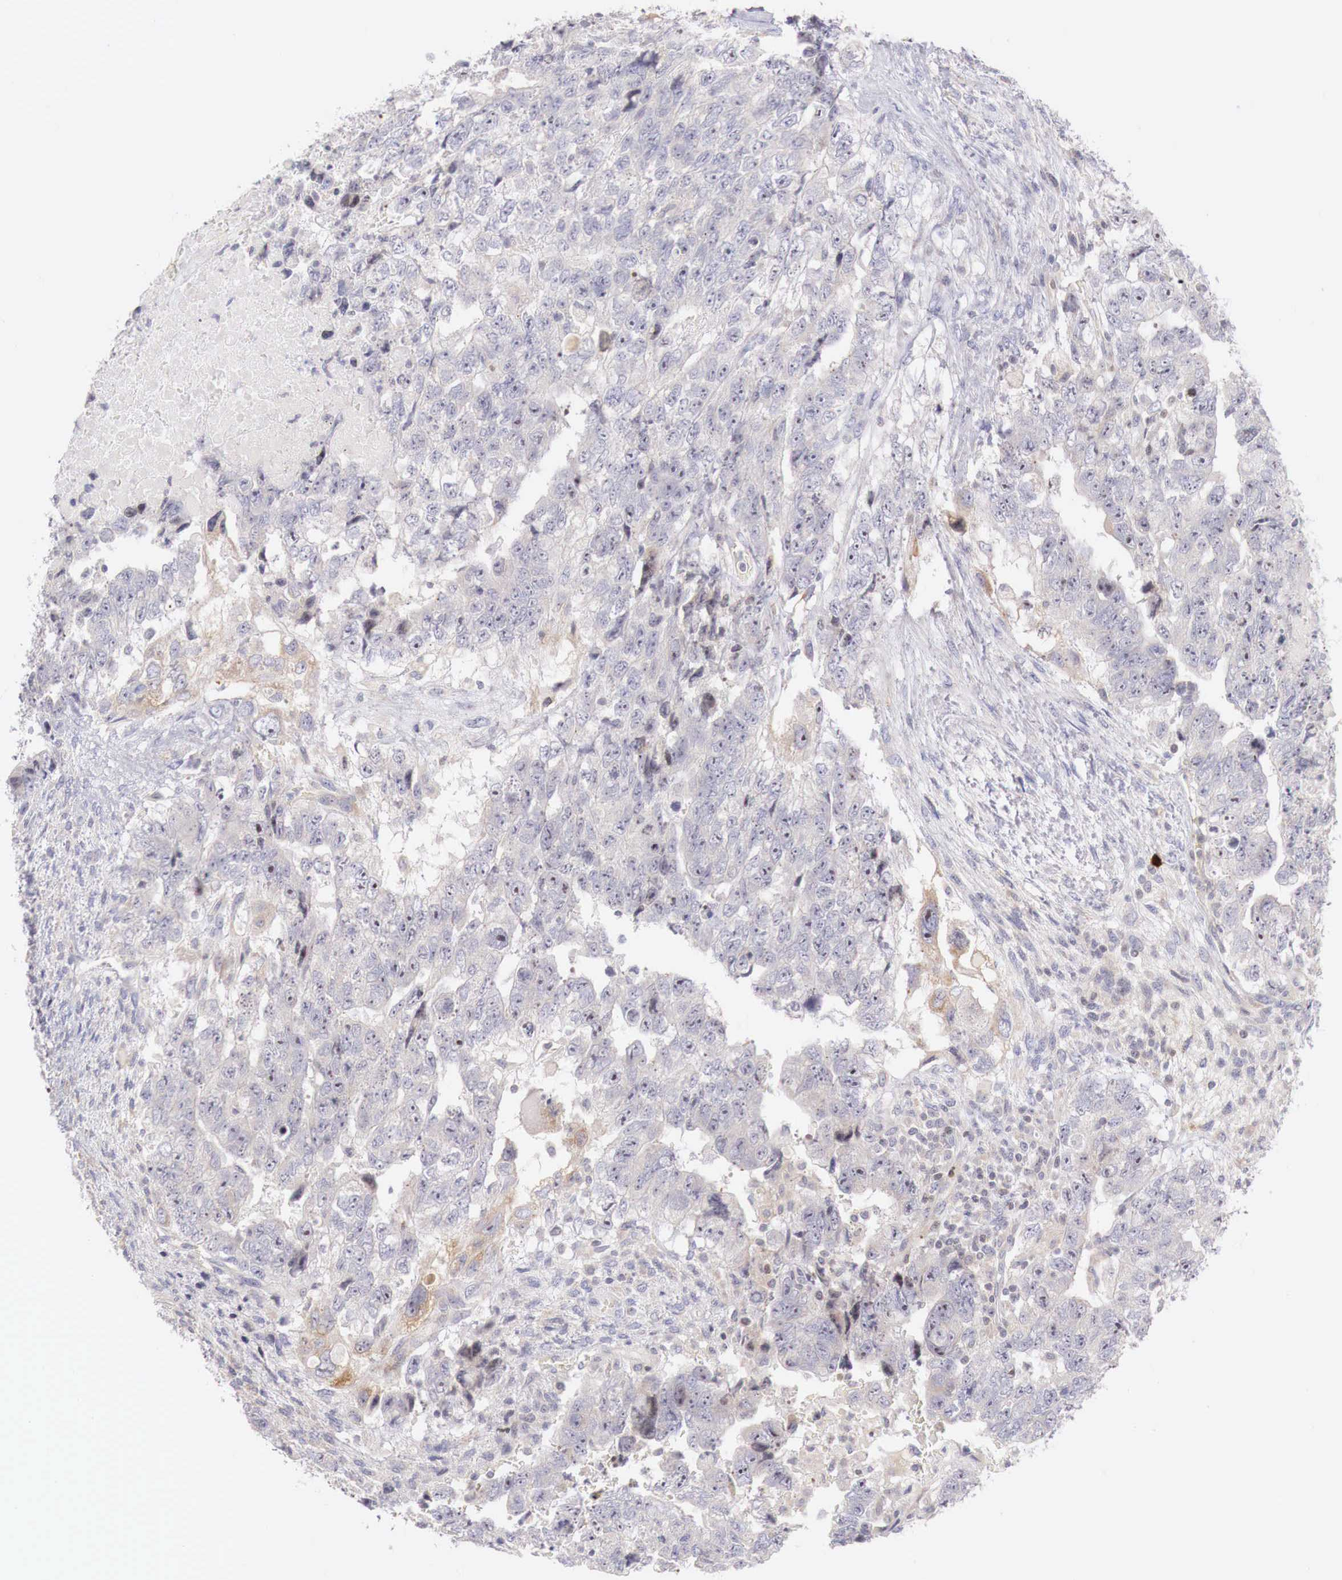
{"staining": {"intensity": "negative", "quantity": "none", "location": "none"}, "tissue": "testis cancer", "cell_type": "Tumor cells", "image_type": "cancer", "snomed": [{"axis": "morphology", "description": "Carcinoma, Embryonal, NOS"}, {"axis": "topography", "description": "Testis"}], "caption": "Immunohistochemical staining of human testis cancer (embryonal carcinoma) displays no significant positivity in tumor cells.", "gene": "CLCN5", "patient": {"sex": "male", "age": 36}}